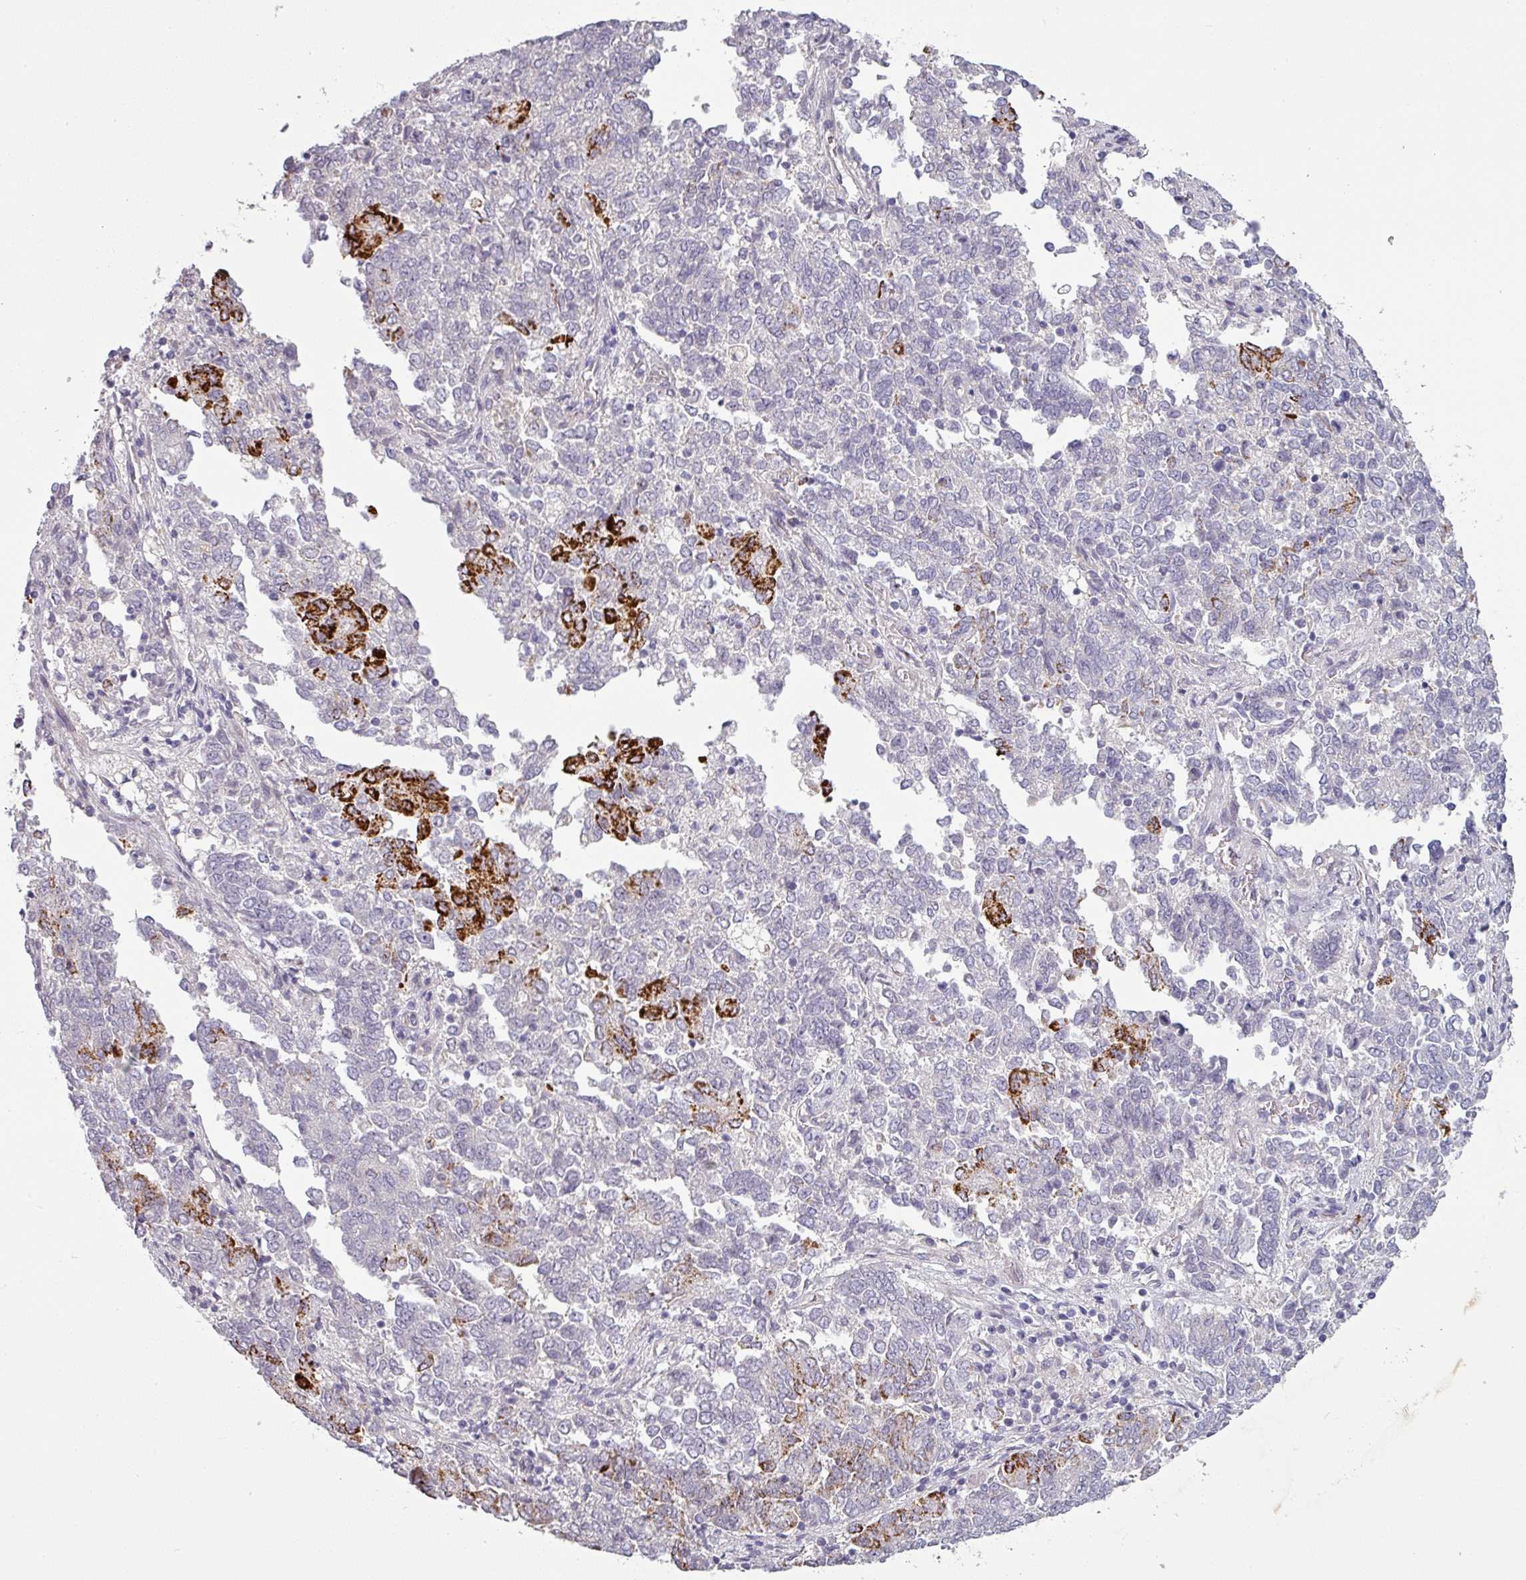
{"staining": {"intensity": "strong", "quantity": "<25%", "location": "cytoplasmic/membranous"}, "tissue": "endometrial cancer", "cell_type": "Tumor cells", "image_type": "cancer", "snomed": [{"axis": "morphology", "description": "Adenocarcinoma, NOS"}, {"axis": "topography", "description": "Endometrium"}], "caption": "This is an image of immunohistochemistry (IHC) staining of adenocarcinoma (endometrial), which shows strong positivity in the cytoplasmic/membranous of tumor cells.", "gene": "C2orf16", "patient": {"sex": "female", "age": 80}}